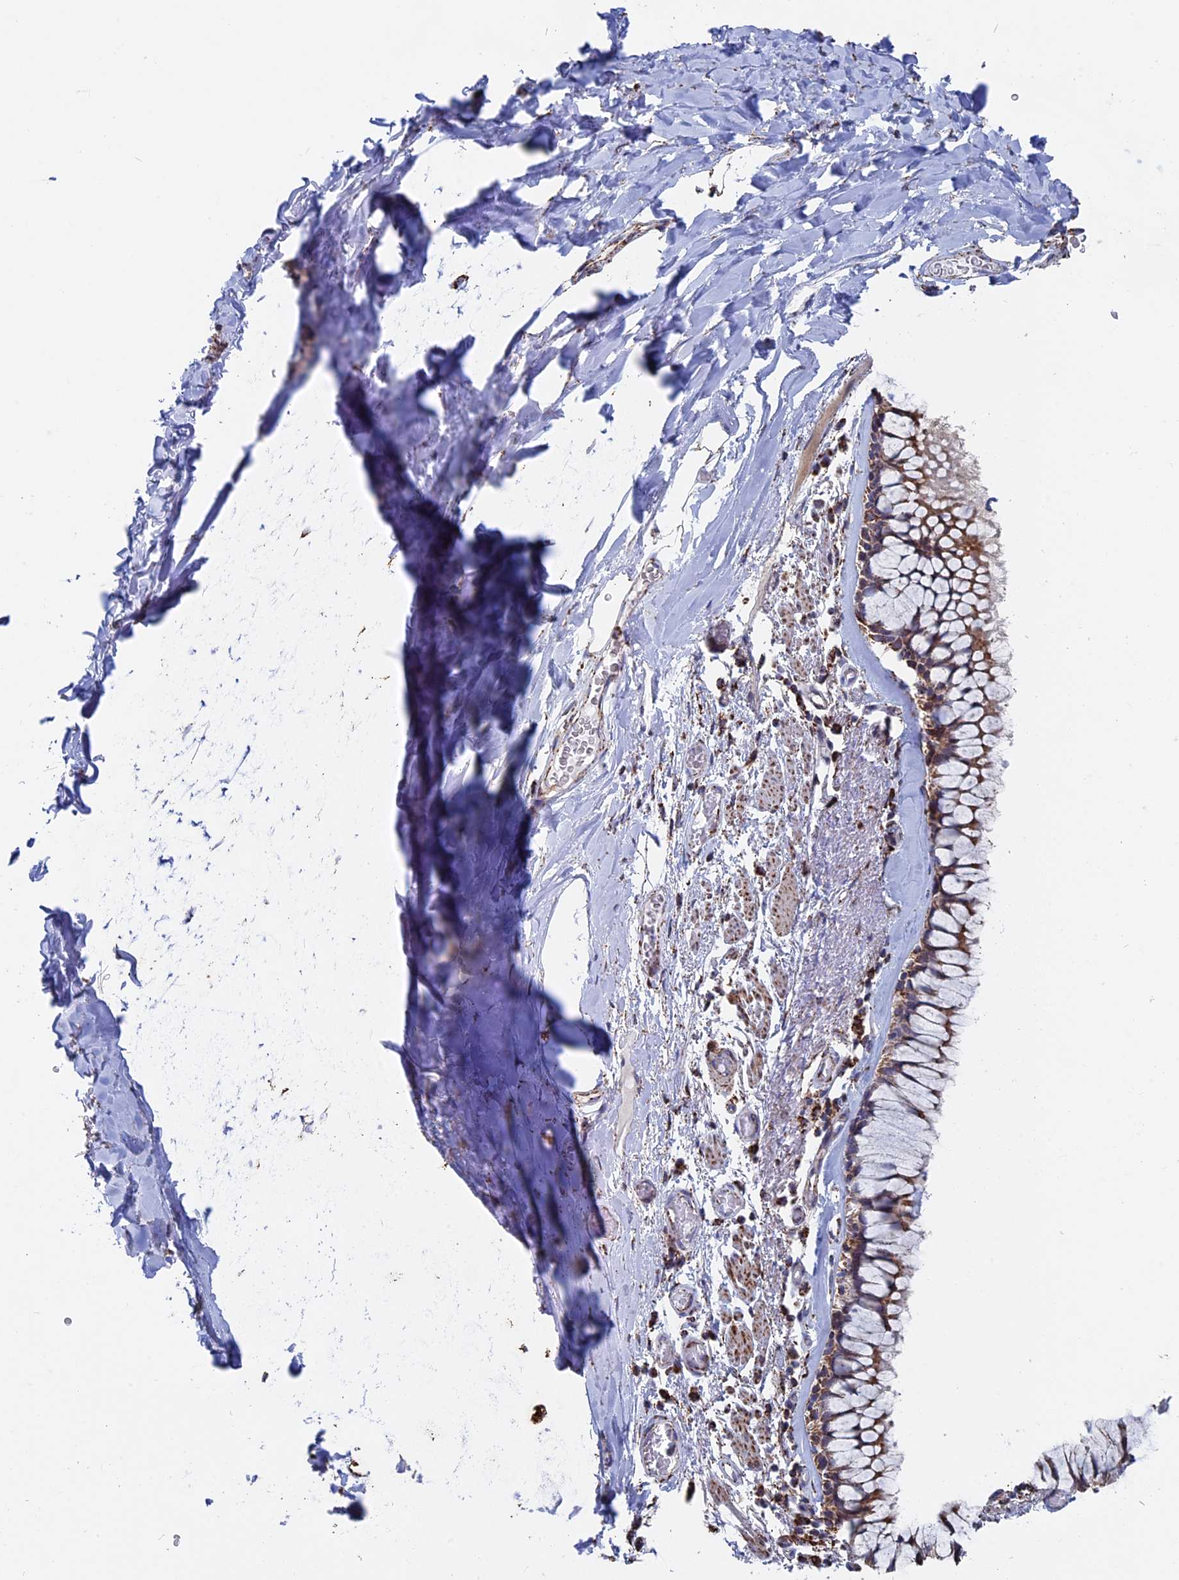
{"staining": {"intensity": "strong", "quantity": ">75%", "location": "cytoplasmic/membranous"}, "tissue": "bronchus", "cell_type": "Respiratory epithelial cells", "image_type": "normal", "snomed": [{"axis": "morphology", "description": "Normal tissue, NOS"}, {"axis": "topography", "description": "Bronchus"}], "caption": "Protein expression analysis of unremarkable human bronchus reveals strong cytoplasmic/membranous positivity in about >75% of respiratory epithelial cells.", "gene": "SEC24D", "patient": {"sex": "male", "age": 65}}